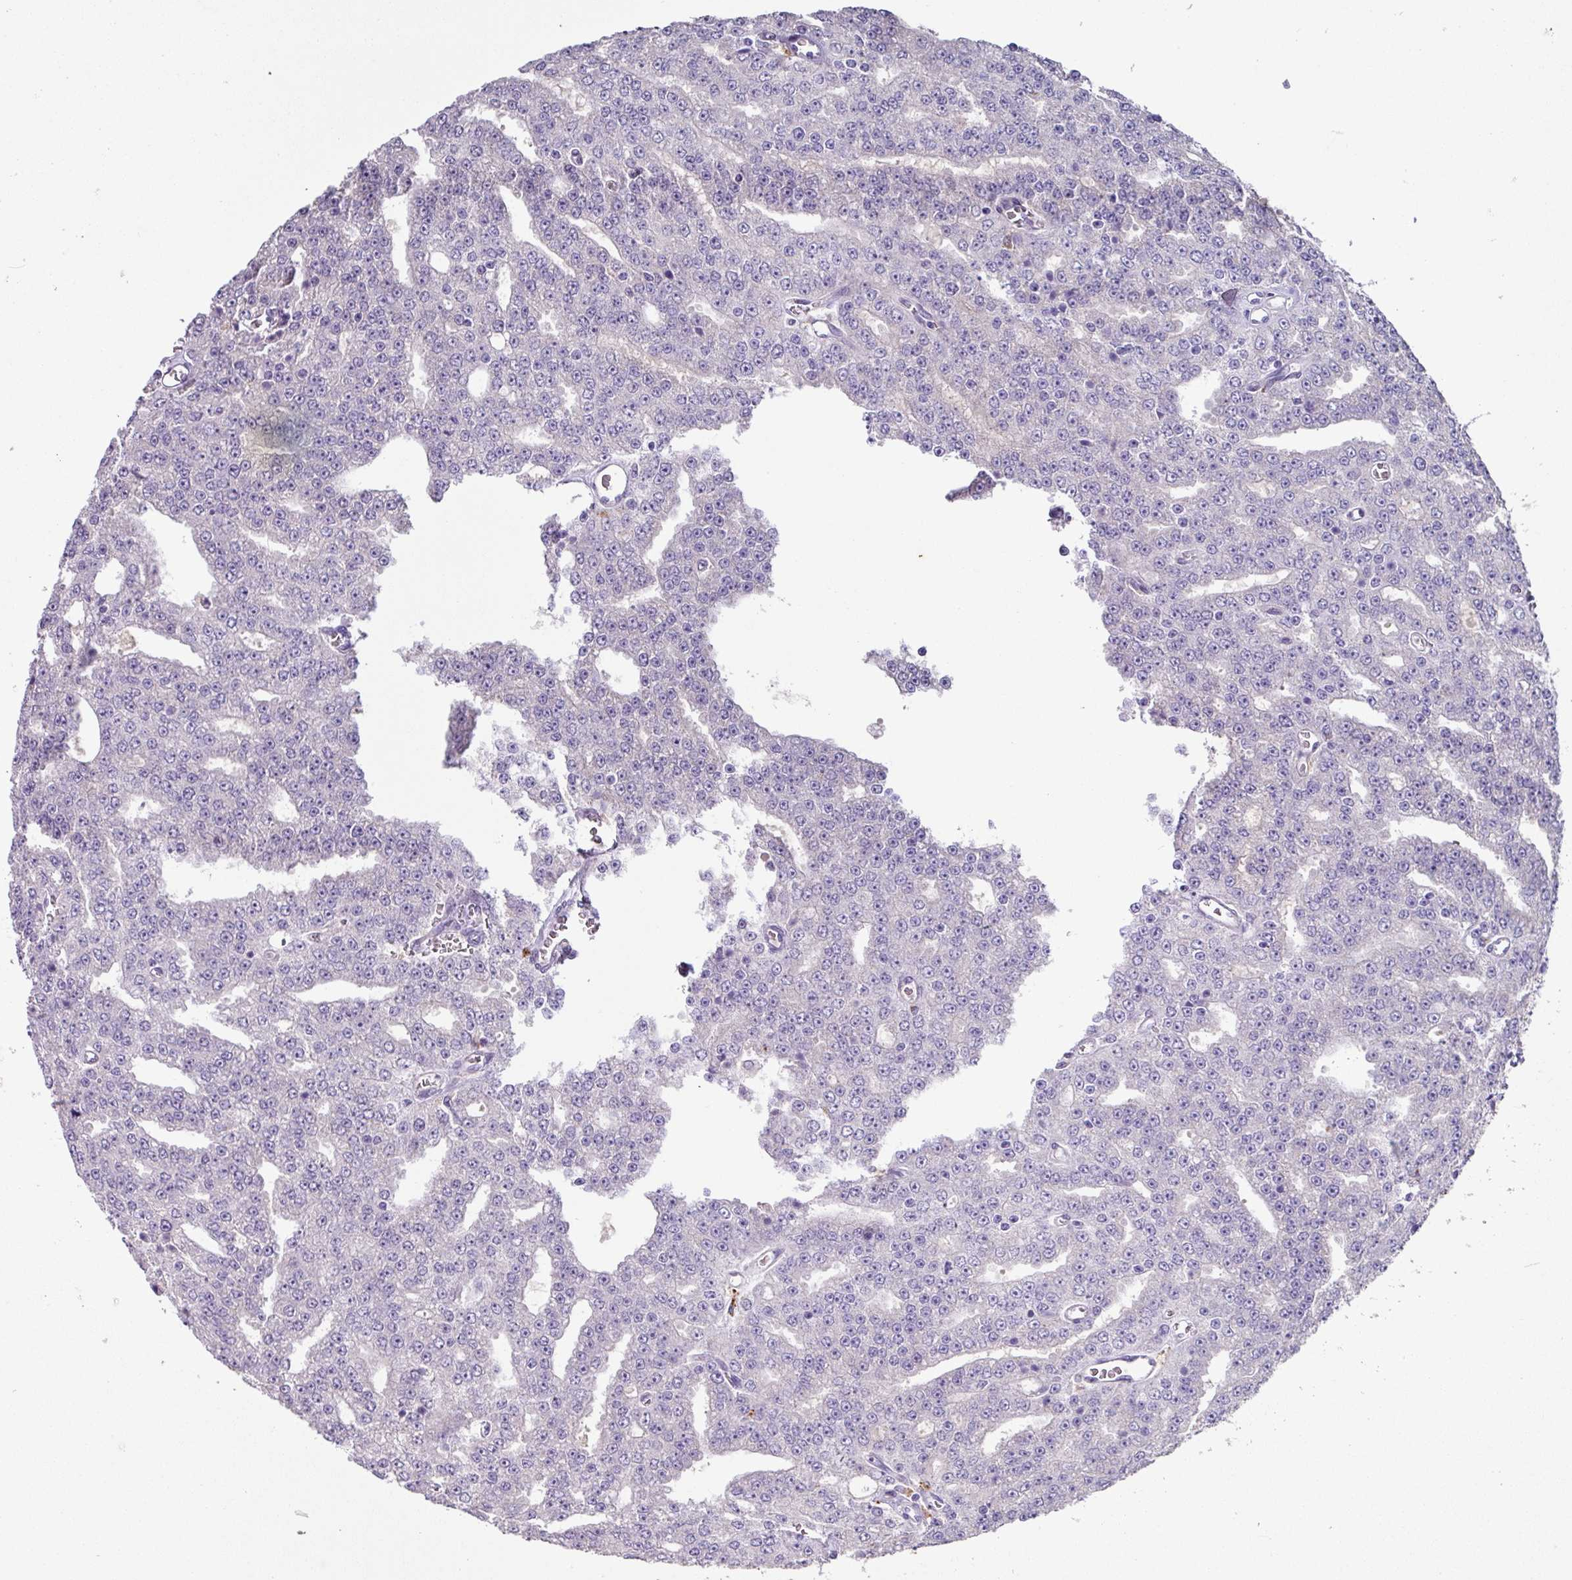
{"staining": {"intensity": "negative", "quantity": "none", "location": "none"}, "tissue": "prostate cancer", "cell_type": "Tumor cells", "image_type": "cancer", "snomed": [{"axis": "morphology", "description": "Adenocarcinoma, High grade"}, {"axis": "topography", "description": "Prostate"}], "caption": "Prostate cancer (high-grade adenocarcinoma) stained for a protein using immunohistochemistry (IHC) shows no staining tumor cells.", "gene": "PLEKHH3", "patient": {"sex": "male", "age": 63}}